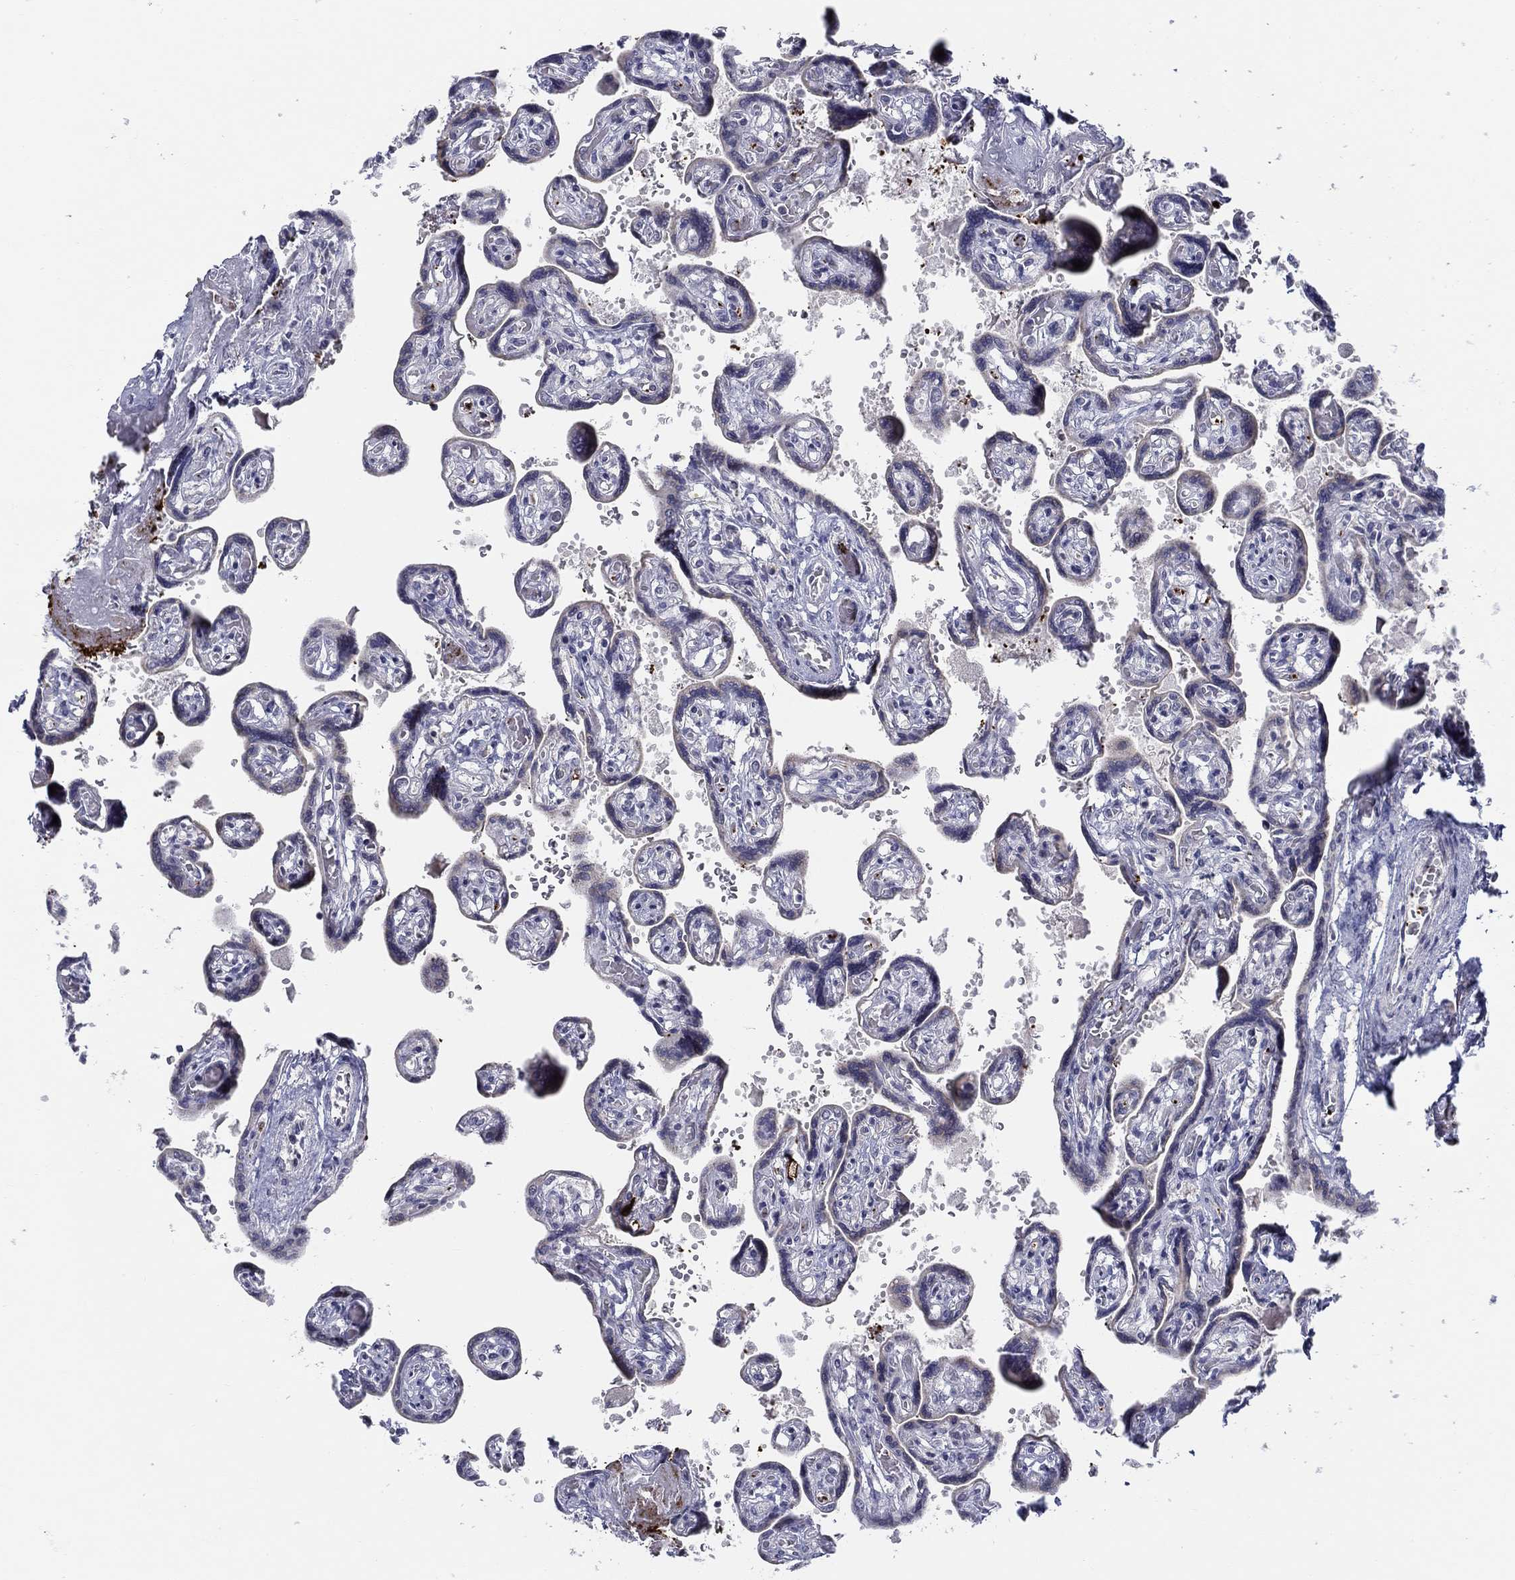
{"staining": {"intensity": "negative", "quantity": "none", "location": "none"}, "tissue": "placenta", "cell_type": "Decidual cells", "image_type": "normal", "snomed": [{"axis": "morphology", "description": "Normal tissue, NOS"}, {"axis": "topography", "description": "Placenta"}], "caption": "The histopathology image displays no staining of decidual cells in normal placenta.", "gene": "ALOX12", "patient": {"sex": "female", "age": 32}}